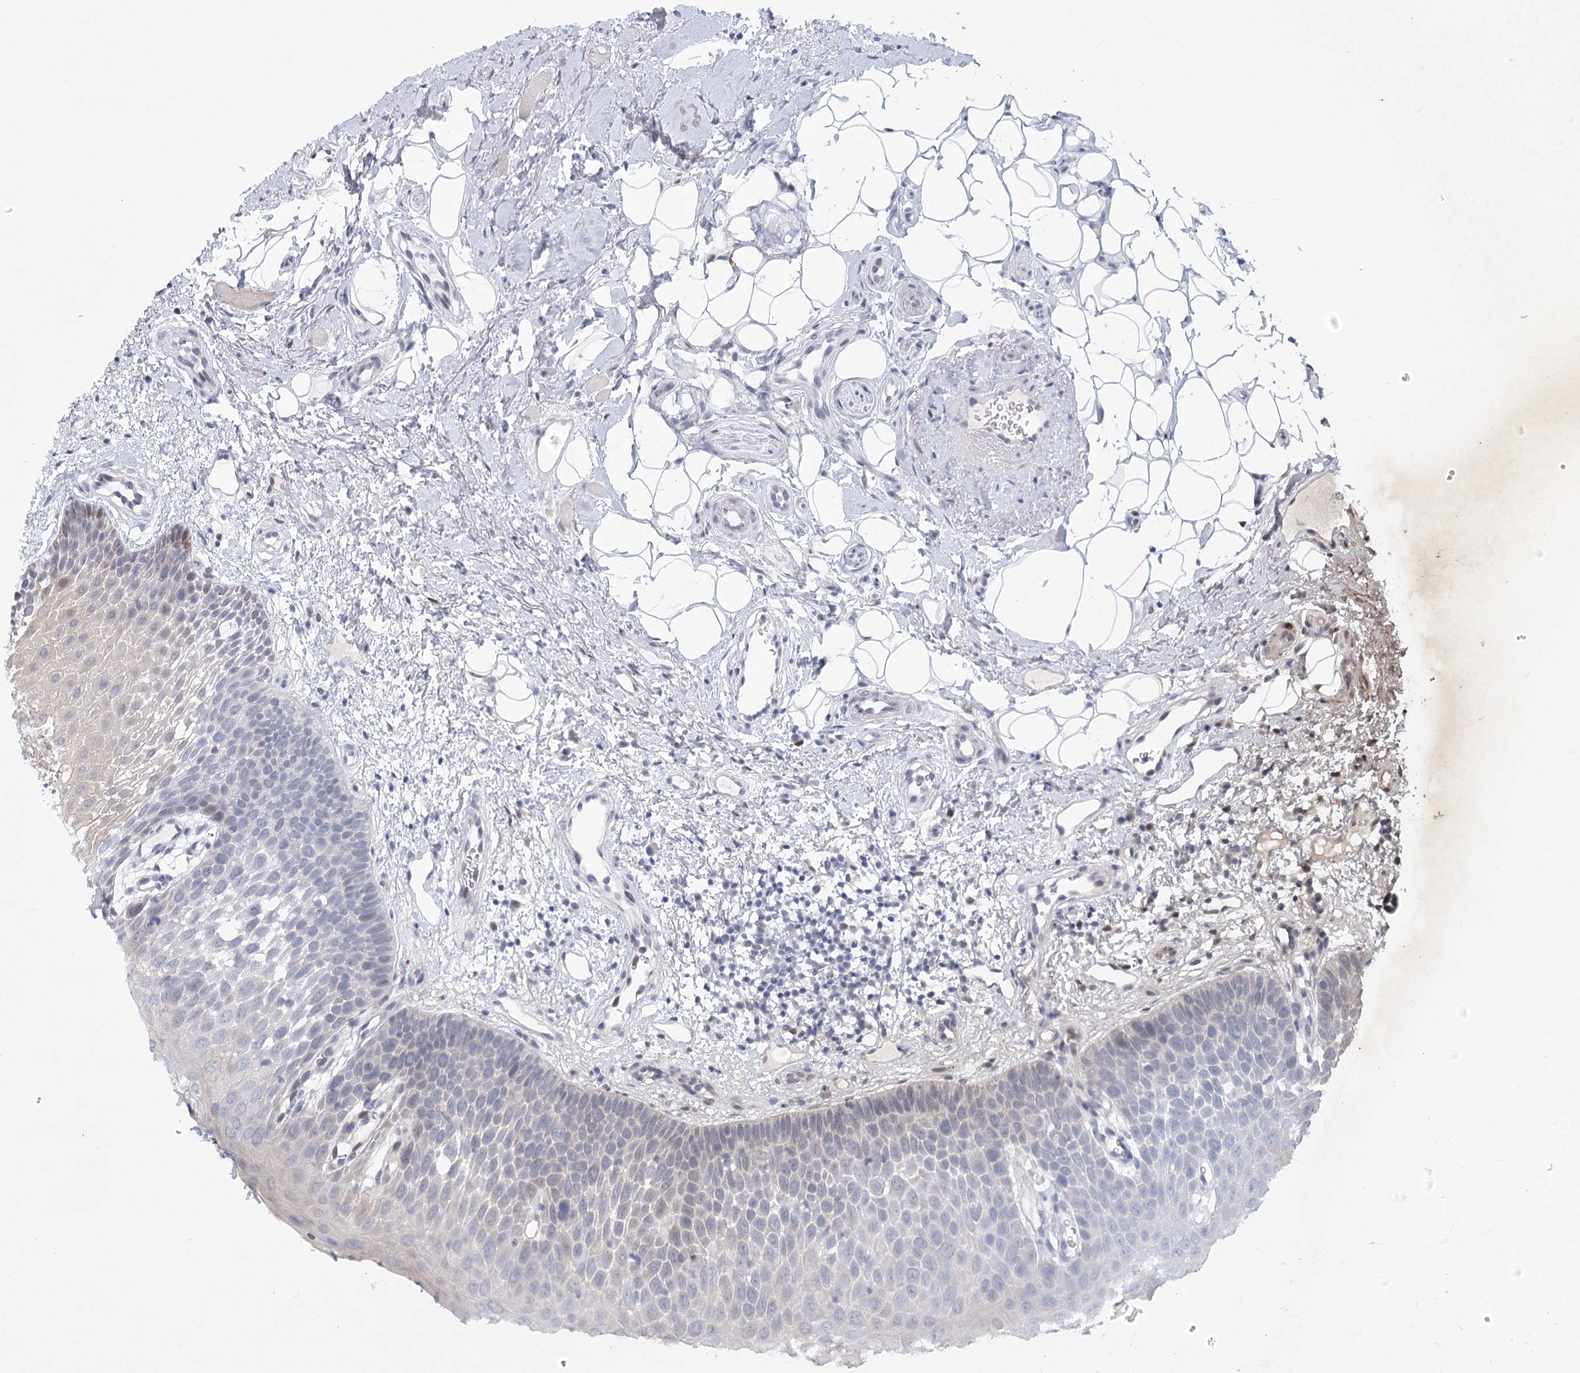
{"staining": {"intensity": "negative", "quantity": "none", "location": "none"}, "tissue": "oral mucosa", "cell_type": "Squamous epithelial cells", "image_type": "normal", "snomed": [{"axis": "morphology", "description": "No evidence of malignacy"}, {"axis": "topography", "description": "Oral tissue"}, {"axis": "topography", "description": "Head-Neck"}], "caption": "This histopathology image is of normal oral mucosa stained with IHC to label a protein in brown with the nuclei are counter-stained blue. There is no expression in squamous epithelial cells.", "gene": "CIB4", "patient": {"sex": "male", "age": 68}}